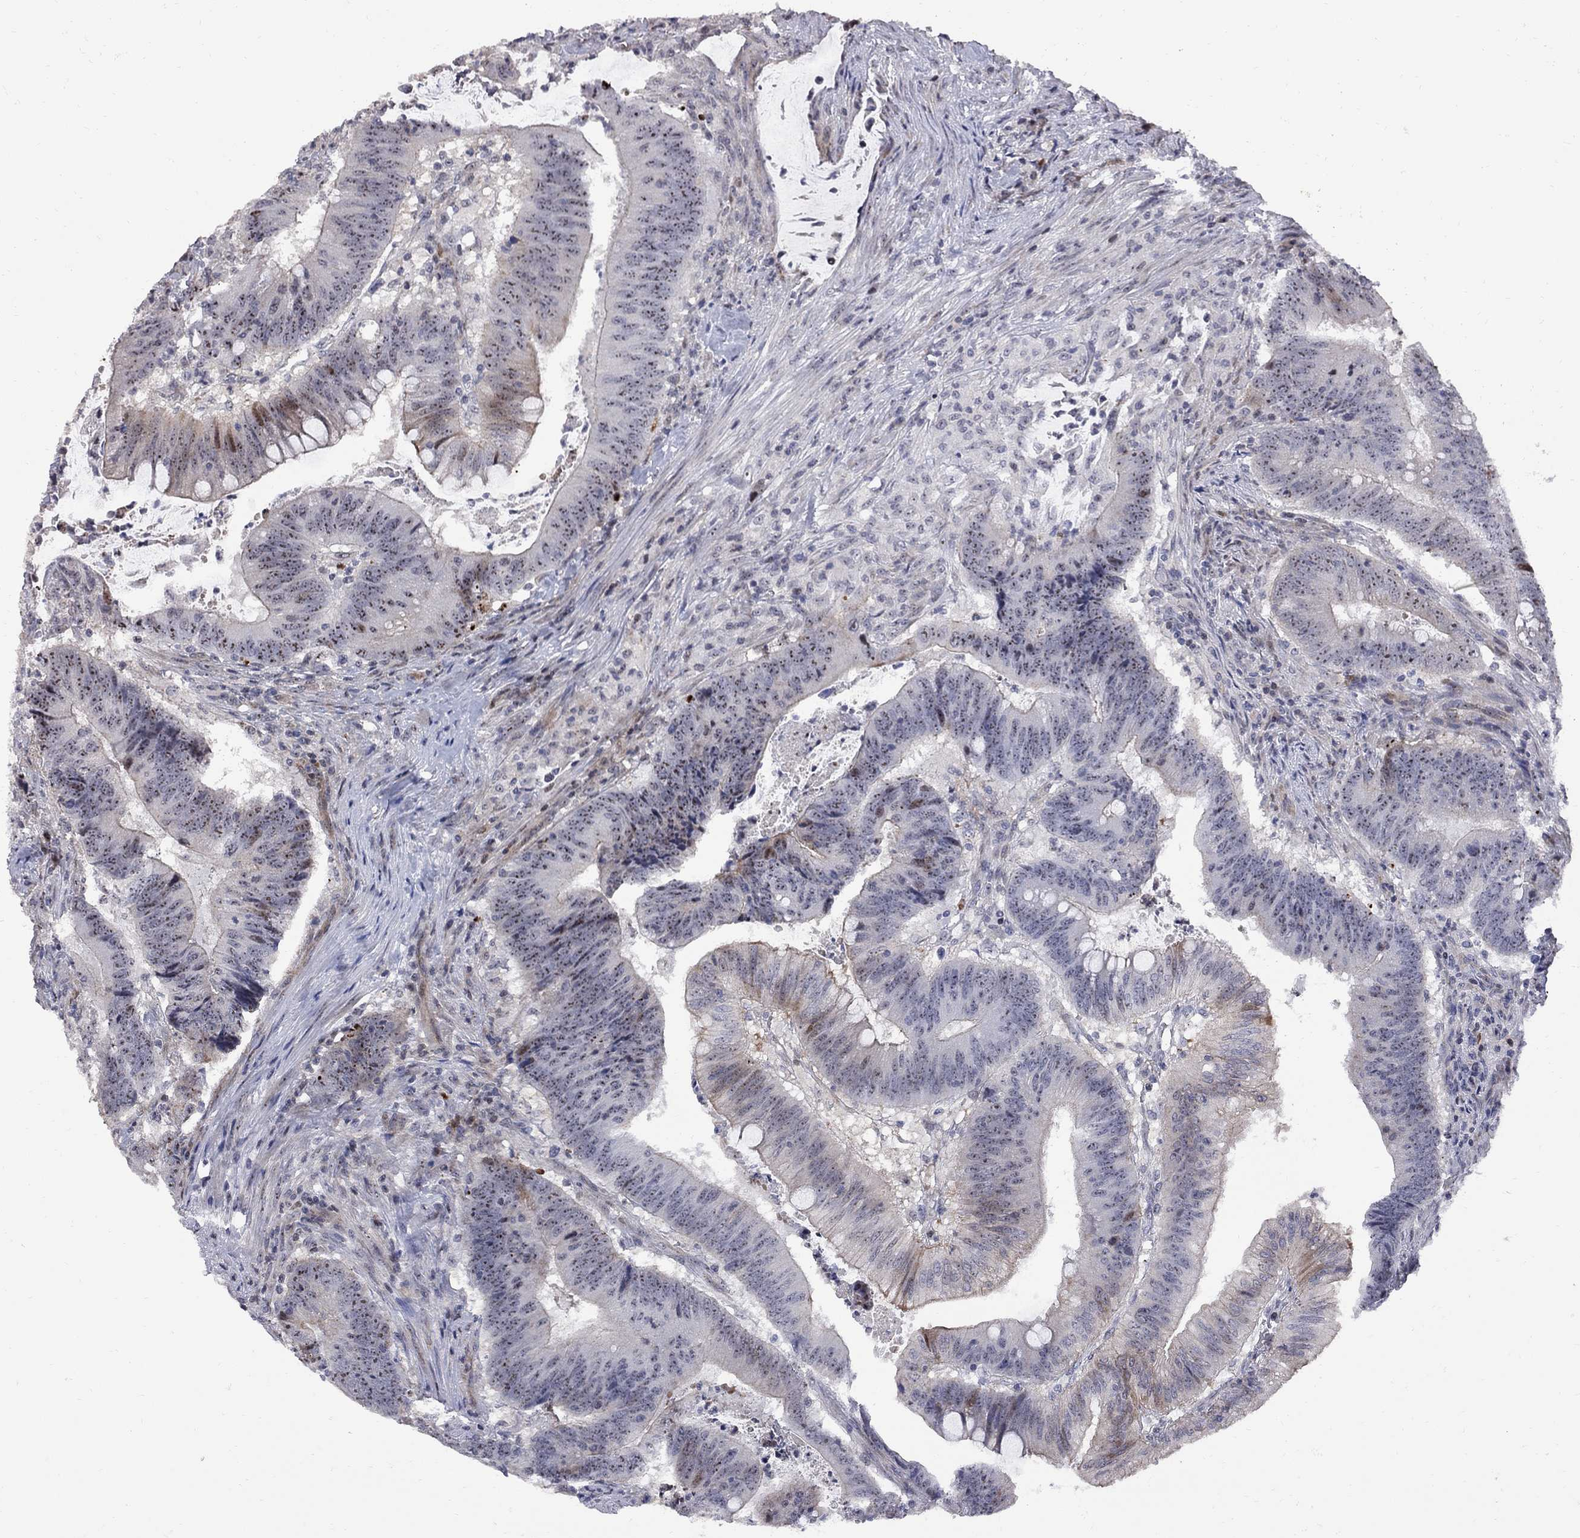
{"staining": {"intensity": "moderate", "quantity": ">75%", "location": "nuclear"}, "tissue": "colorectal cancer", "cell_type": "Tumor cells", "image_type": "cancer", "snomed": [{"axis": "morphology", "description": "Adenocarcinoma, NOS"}, {"axis": "topography", "description": "Colon"}], "caption": "Colorectal adenocarcinoma was stained to show a protein in brown. There is medium levels of moderate nuclear staining in about >75% of tumor cells.", "gene": "DHX33", "patient": {"sex": "female", "age": 87}}